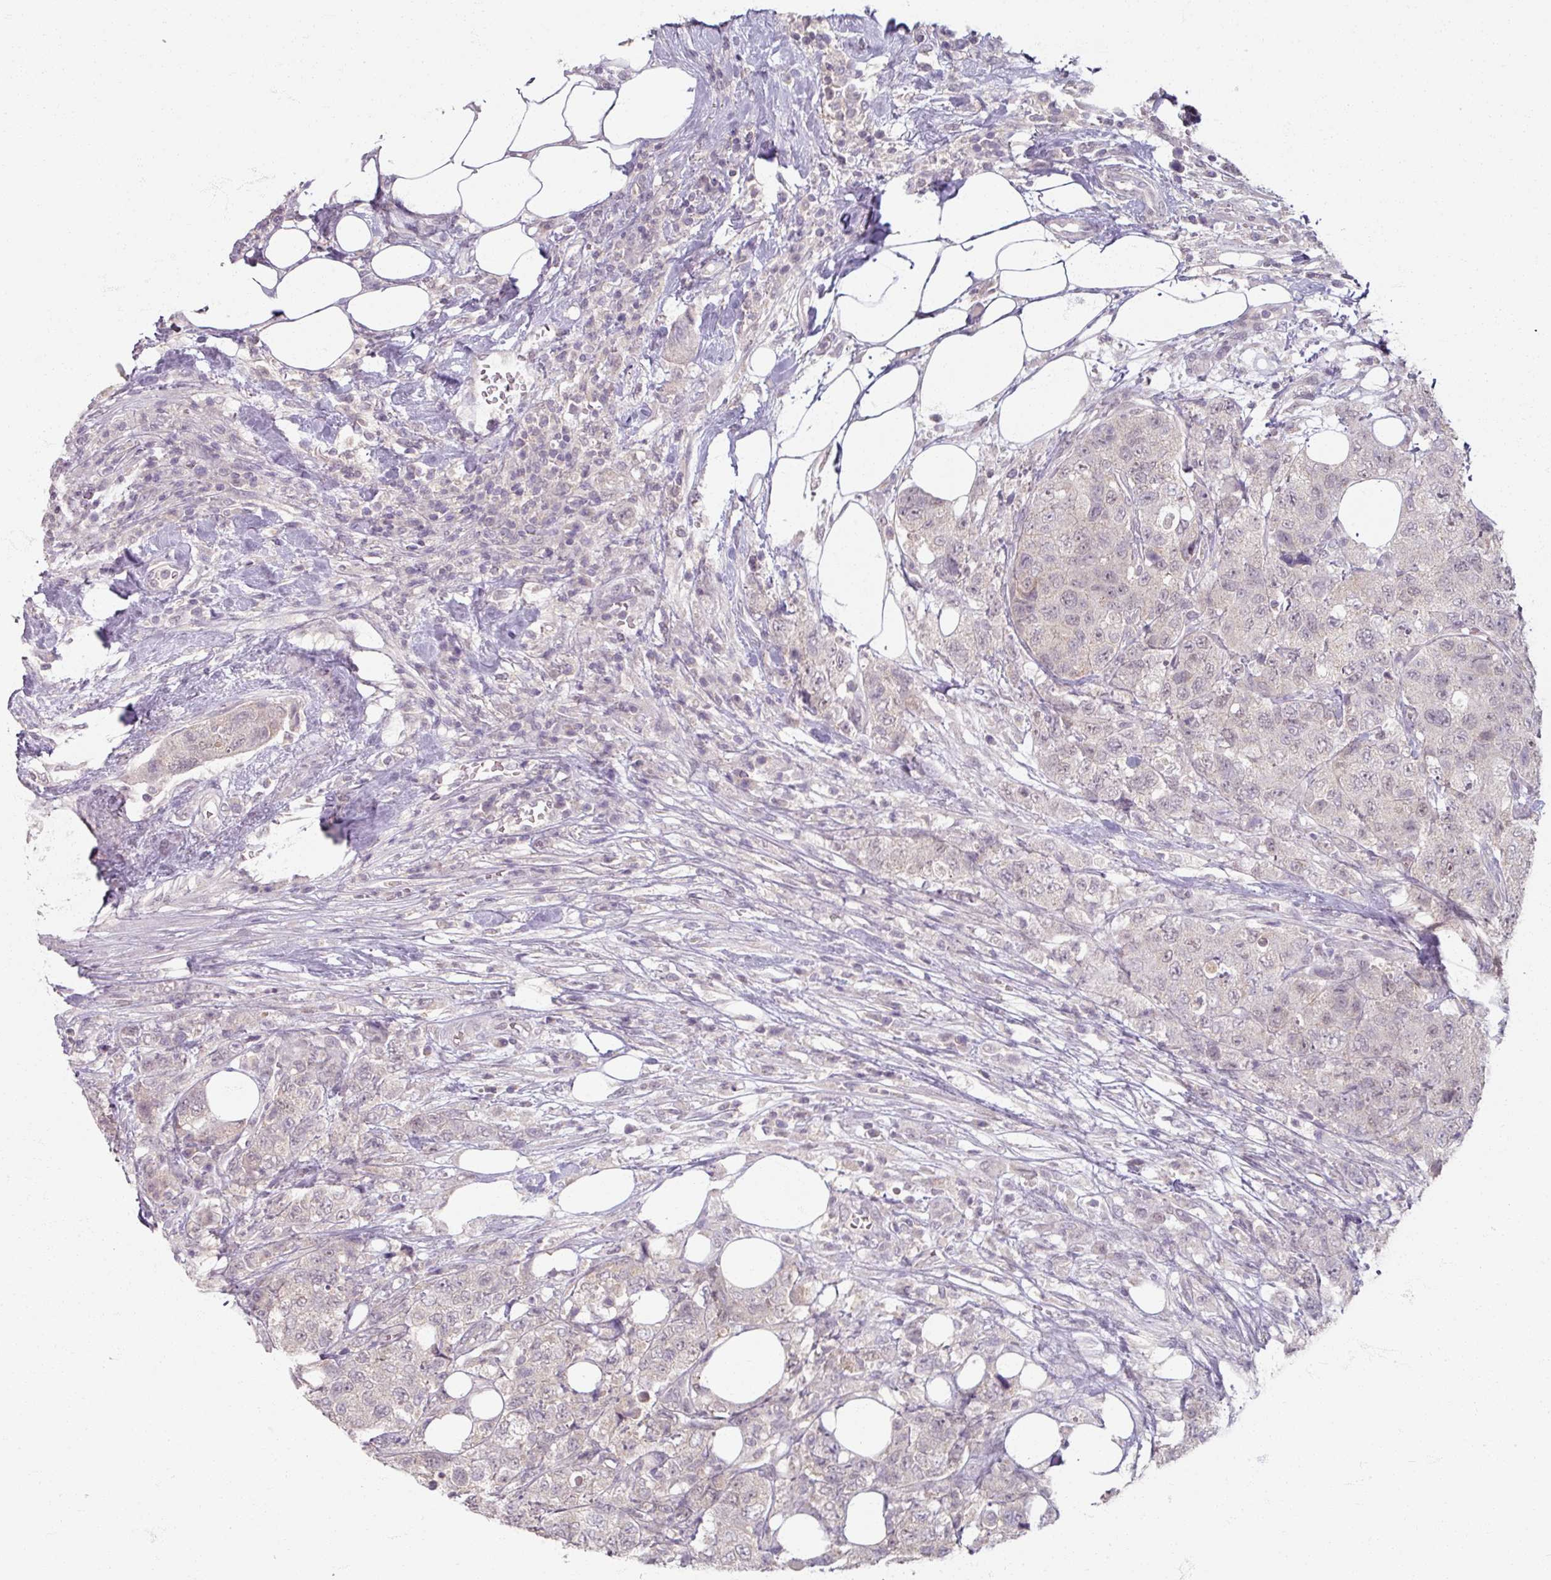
{"staining": {"intensity": "weak", "quantity": "<25%", "location": "nuclear"}, "tissue": "urothelial cancer", "cell_type": "Tumor cells", "image_type": "cancer", "snomed": [{"axis": "morphology", "description": "Urothelial carcinoma, High grade"}, {"axis": "topography", "description": "Urinary bladder"}], "caption": "High magnification brightfield microscopy of urothelial cancer stained with DAB (brown) and counterstained with hematoxylin (blue): tumor cells show no significant positivity.", "gene": "SOX11", "patient": {"sex": "female", "age": 78}}